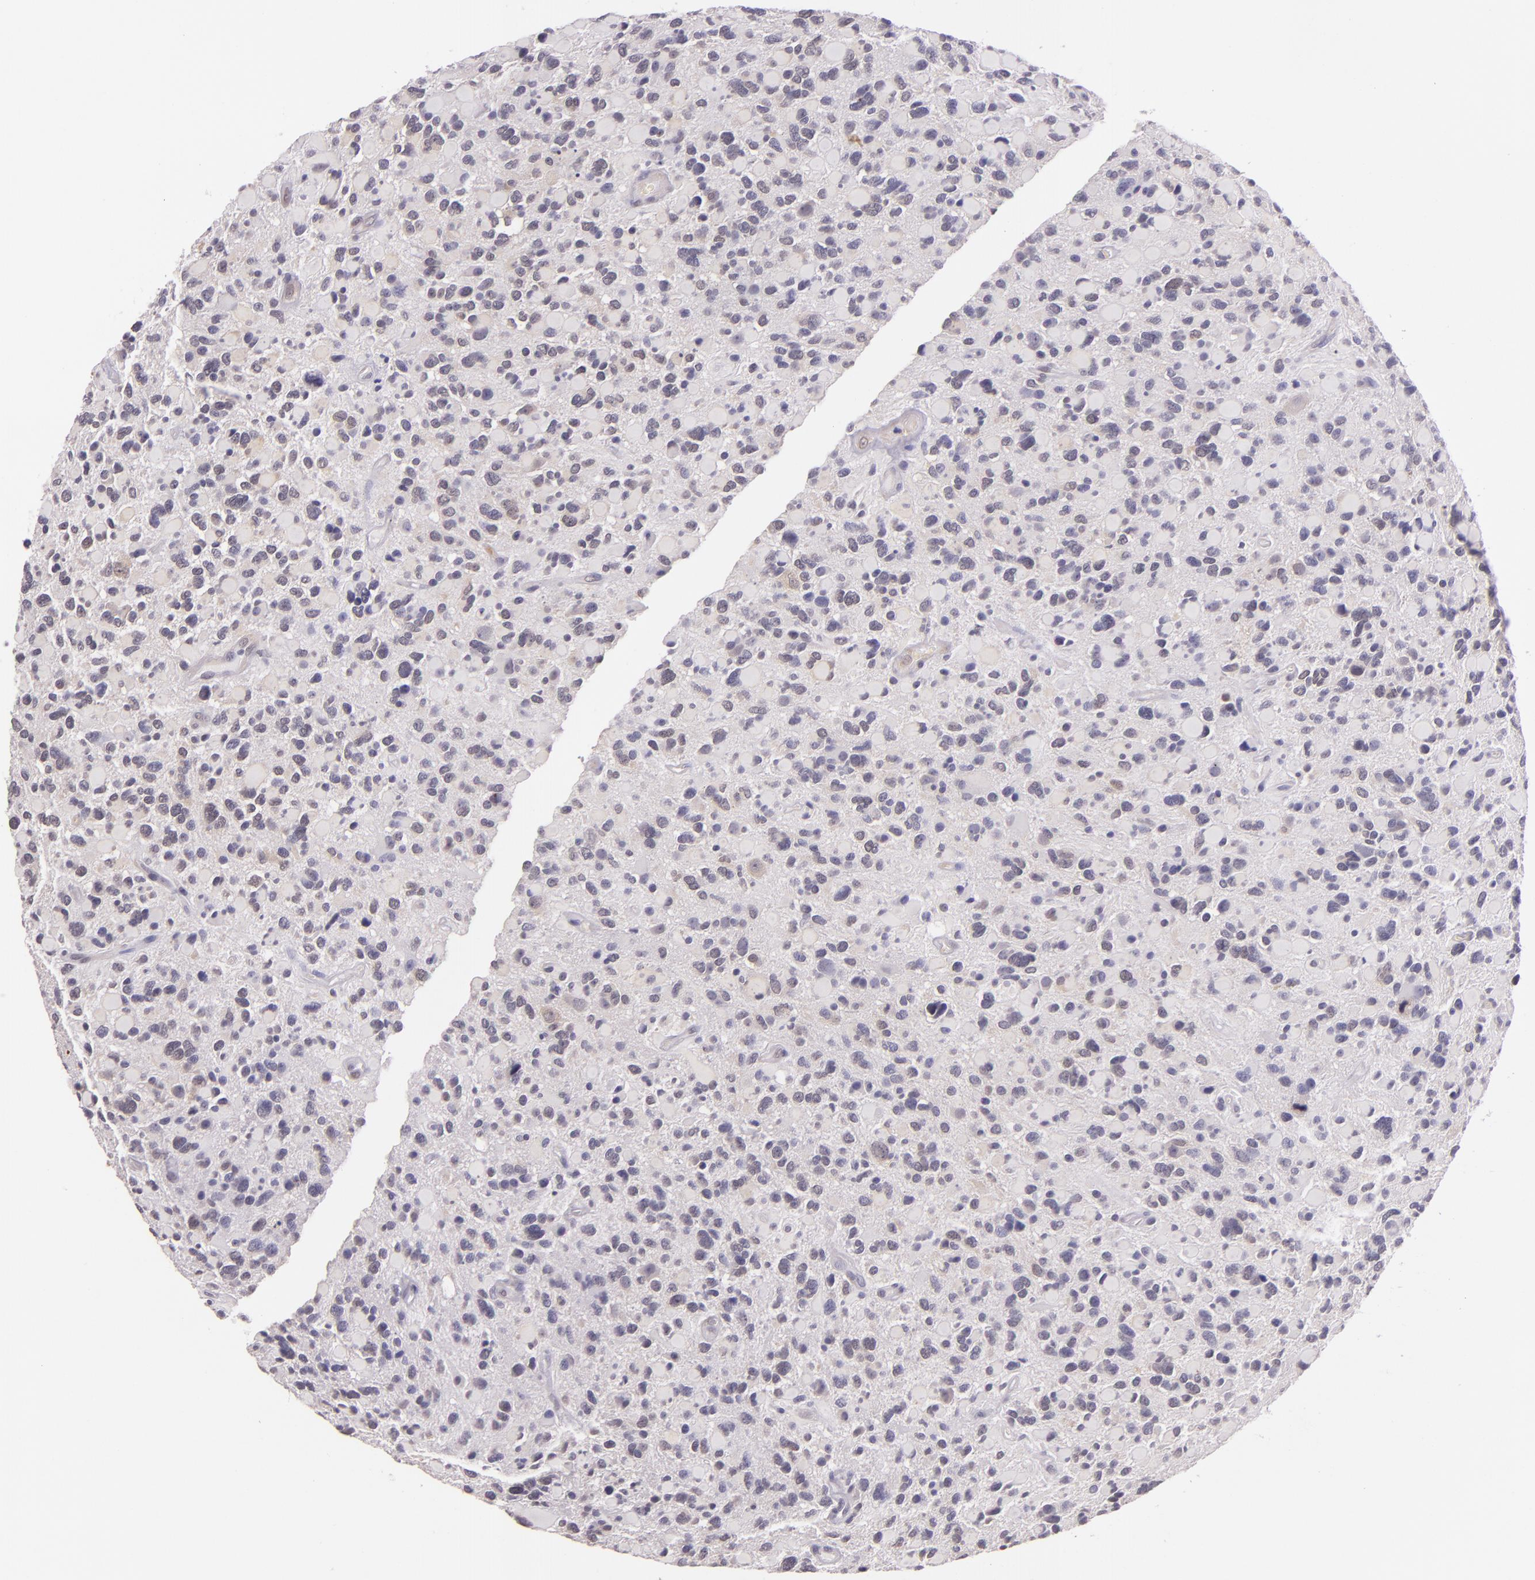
{"staining": {"intensity": "negative", "quantity": "none", "location": "none"}, "tissue": "glioma", "cell_type": "Tumor cells", "image_type": "cancer", "snomed": [{"axis": "morphology", "description": "Glioma, malignant, High grade"}, {"axis": "topography", "description": "Brain"}], "caption": "Human high-grade glioma (malignant) stained for a protein using immunohistochemistry (IHC) reveals no expression in tumor cells.", "gene": "HSPA8", "patient": {"sex": "female", "age": 37}}